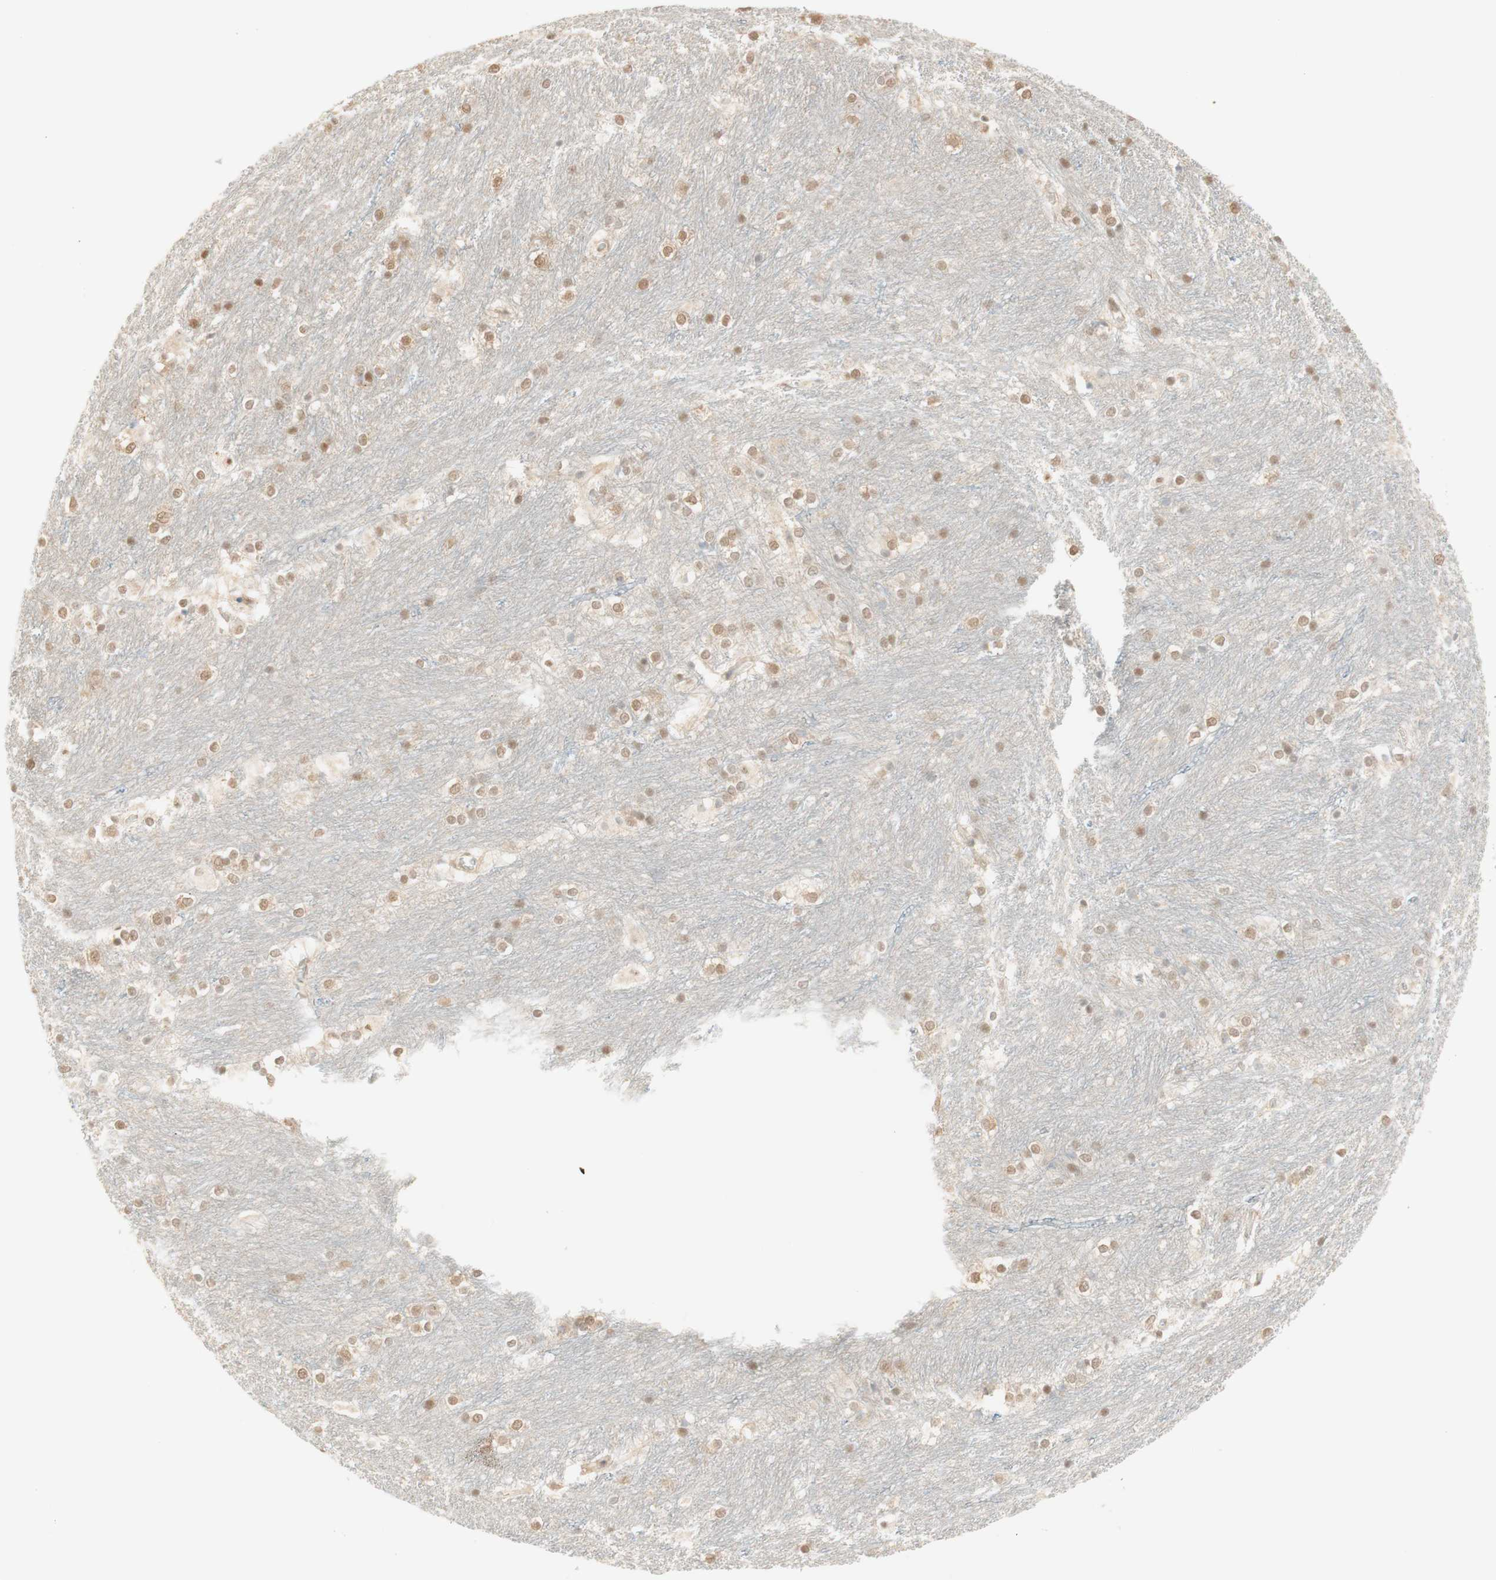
{"staining": {"intensity": "moderate", "quantity": "25%-75%", "location": "cytoplasmic/membranous,nuclear"}, "tissue": "caudate", "cell_type": "Glial cells", "image_type": "normal", "snomed": [{"axis": "morphology", "description": "Normal tissue, NOS"}, {"axis": "topography", "description": "Lateral ventricle wall"}], "caption": "An immunohistochemistry micrograph of normal tissue is shown. Protein staining in brown shows moderate cytoplasmic/membranous,nuclear positivity in caudate within glial cells. Immunohistochemistry stains the protein of interest in brown and the nuclei are stained blue.", "gene": "SPINT2", "patient": {"sex": "female", "age": 19}}